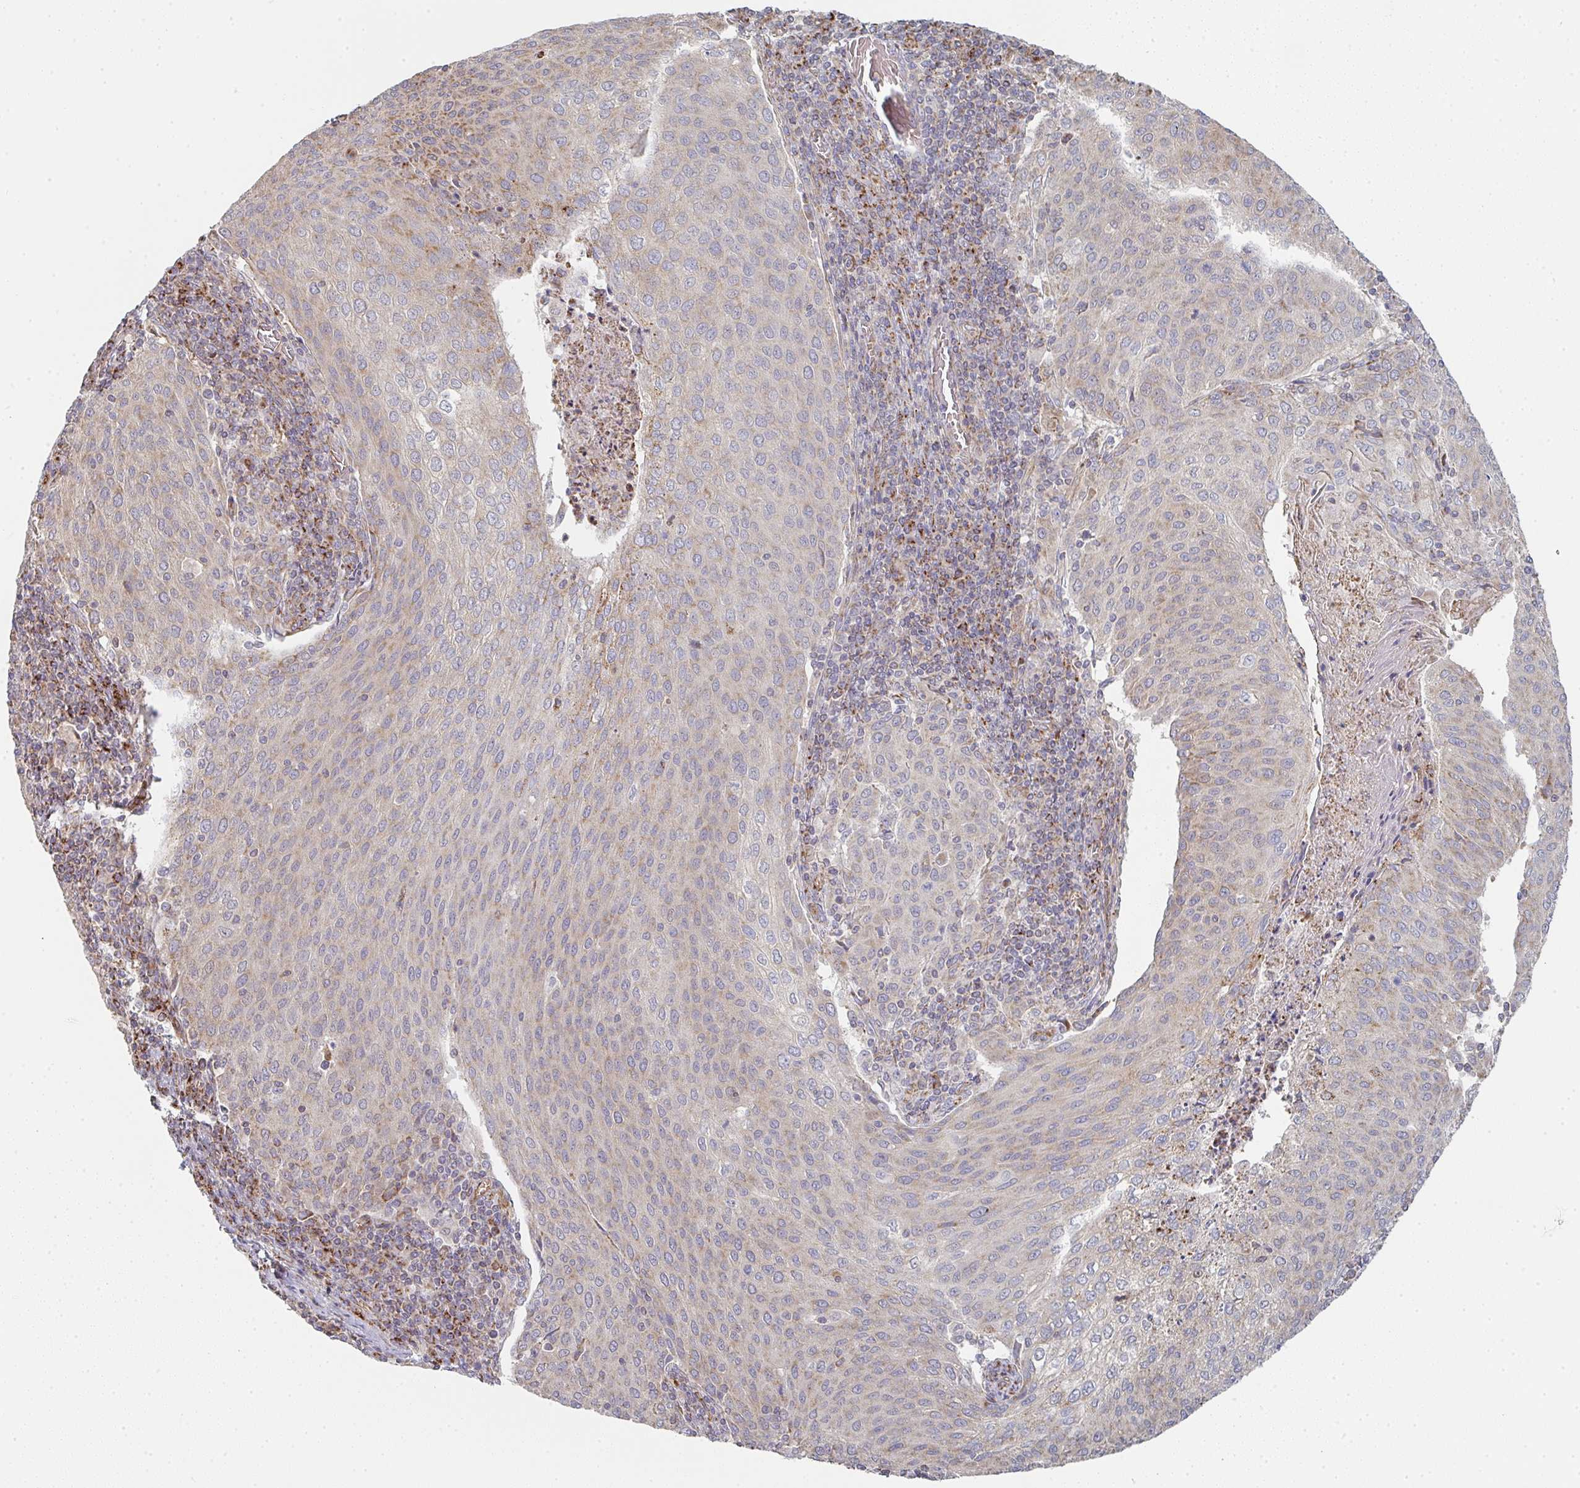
{"staining": {"intensity": "moderate", "quantity": "<25%", "location": "cytoplasmic/membranous"}, "tissue": "cervical cancer", "cell_type": "Tumor cells", "image_type": "cancer", "snomed": [{"axis": "morphology", "description": "Squamous cell carcinoma, NOS"}, {"axis": "topography", "description": "Cervix"}], "caption": "DAB immunohistochemical staining of squamous cell carcinoma (cervical) demonstrates moderate cytoplasmic/membranous protein positivity in about <25% of tumor cells.", "gene": "ZNF526", "patient": {"sex": "female", "age": 46}}